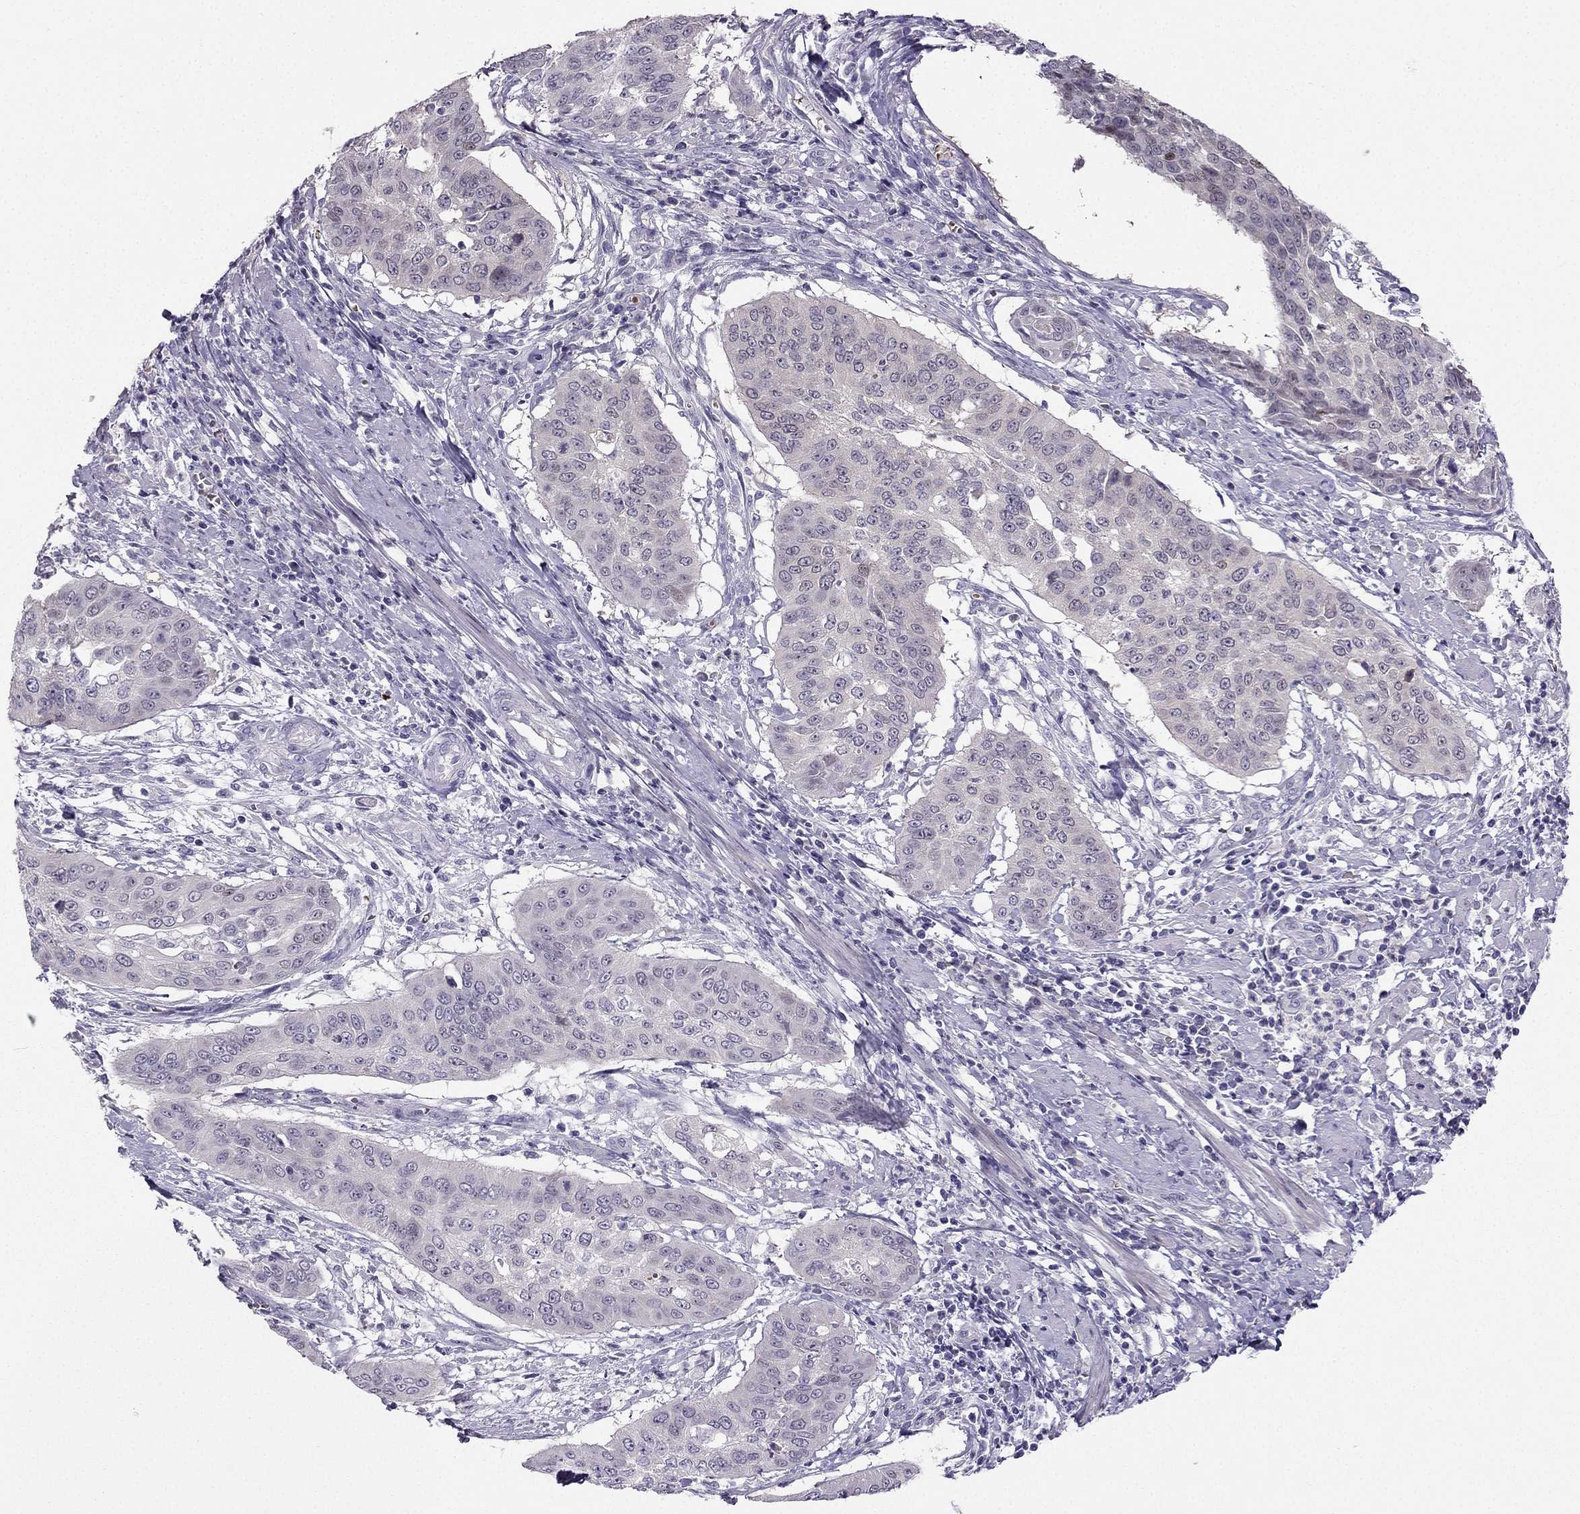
{"staining": {"intensity": "negative", "quantity": "none", "location": "none"}, "tissue": "cervical cancer", "cell_type": "Tumor cells", "image_type": "cancer", "snomed": [{"axis": "morphology", "description": "Squamous cell carcinoma, NOS"}, {"axis": "topography", "description": "Cervix"}], "caption": "High power microscopy histopathology image of an IHC image of cervical cancer, revealing no significant staining in tumor cells.", "gene": "RSPH14", "patient": {"sex": "female", "age": 39}}